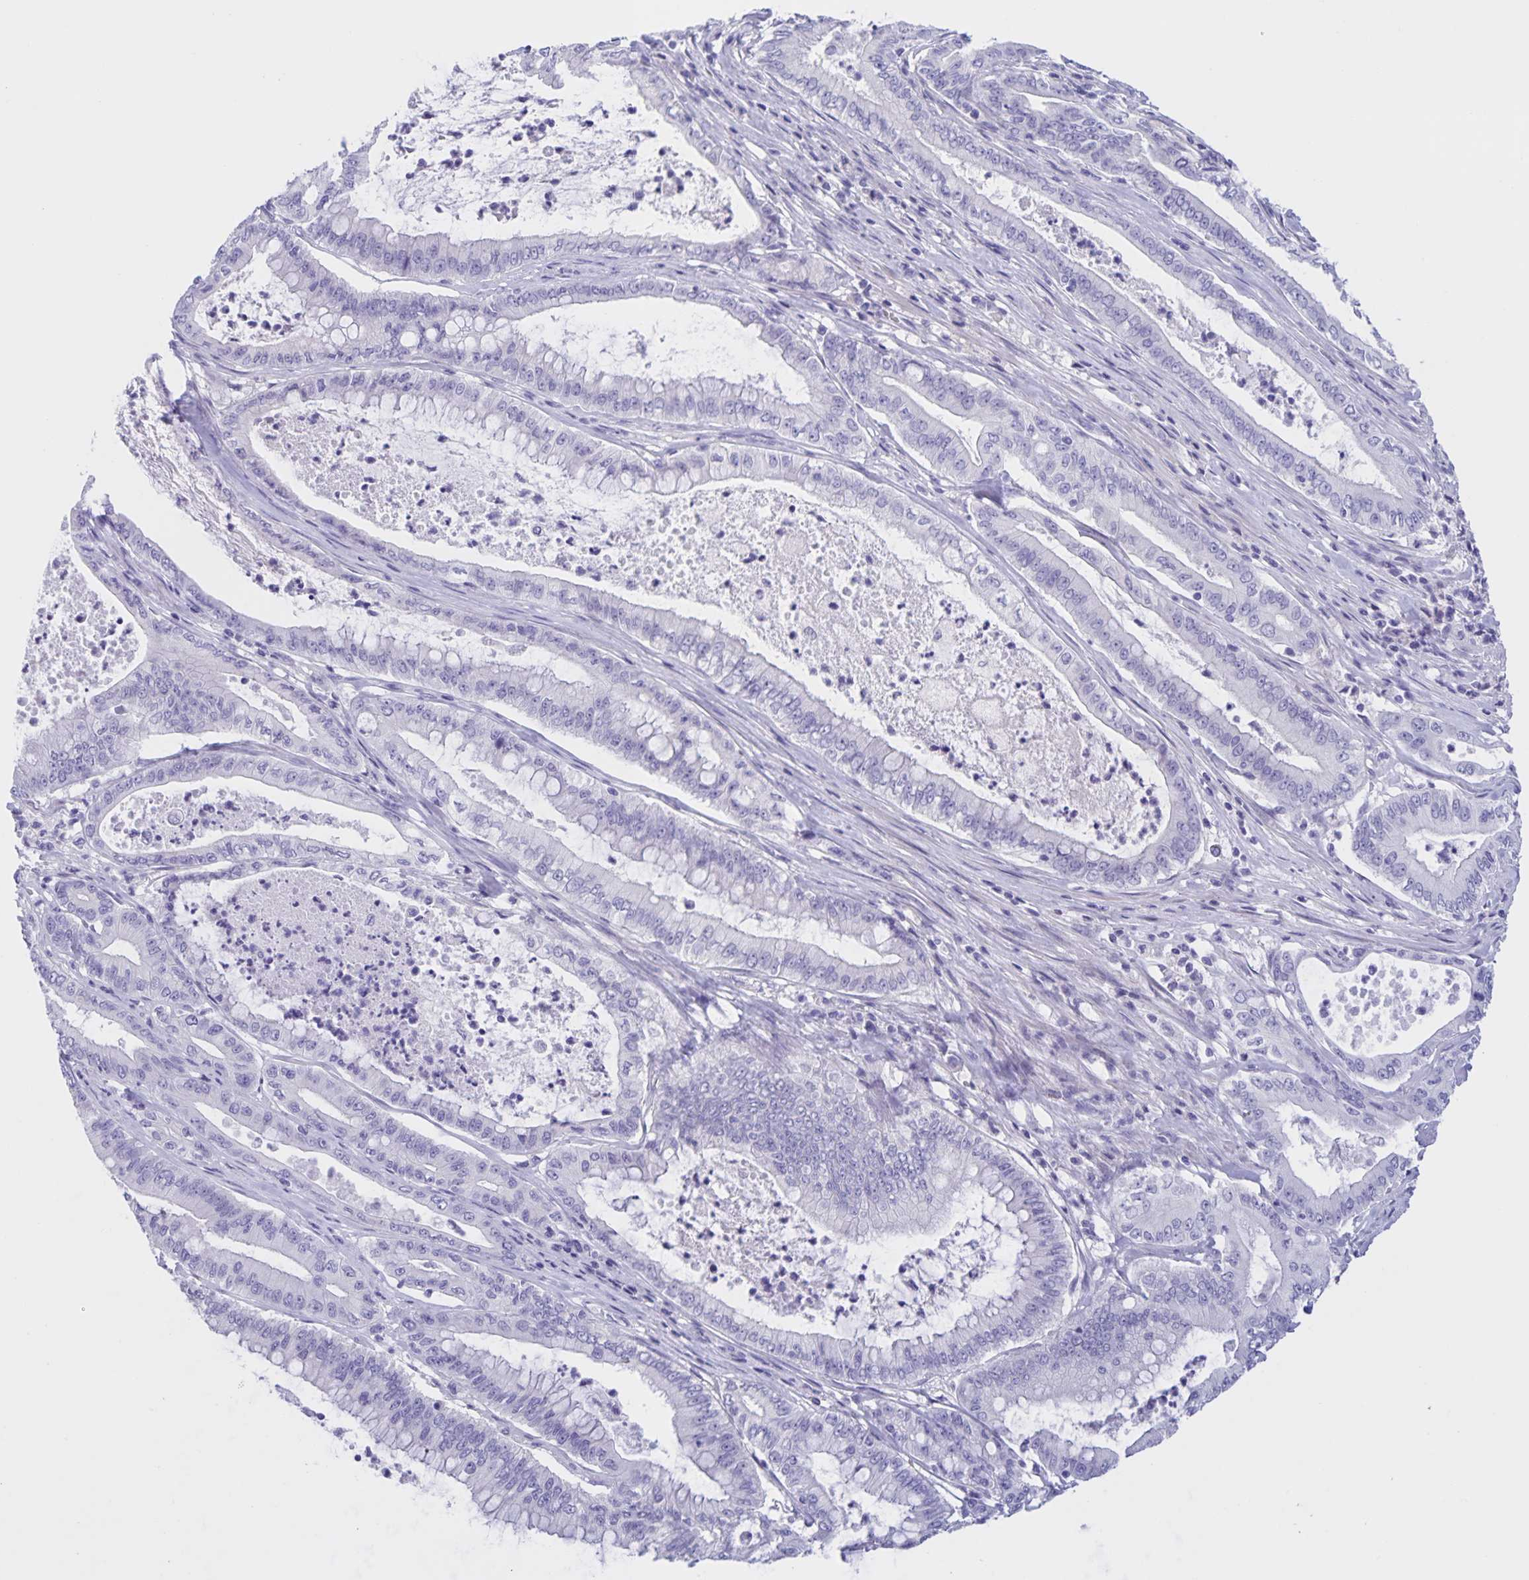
{"staining": {"intensity": "negative", "quantity": "none", "location": "none"}, "tissue": "pancreatic cancer", "cell_type": "Tumor cells", "image_type": "cancer", "snomed": [{"axis": "morphology", "description": "Adenocarcinoma, NOS"}, {"axis": "topography", "description": "Pancreas"}], "caption": "Immunohistochemistry micrograph of neoplastic tissue: human pancreatic cancer stained with DAB (3,3'-diaminobenzidine) shows no significant protein staining in tumor cells.", "gene": "DMGDH", "patient": {"sex": "male", "age": 71}}